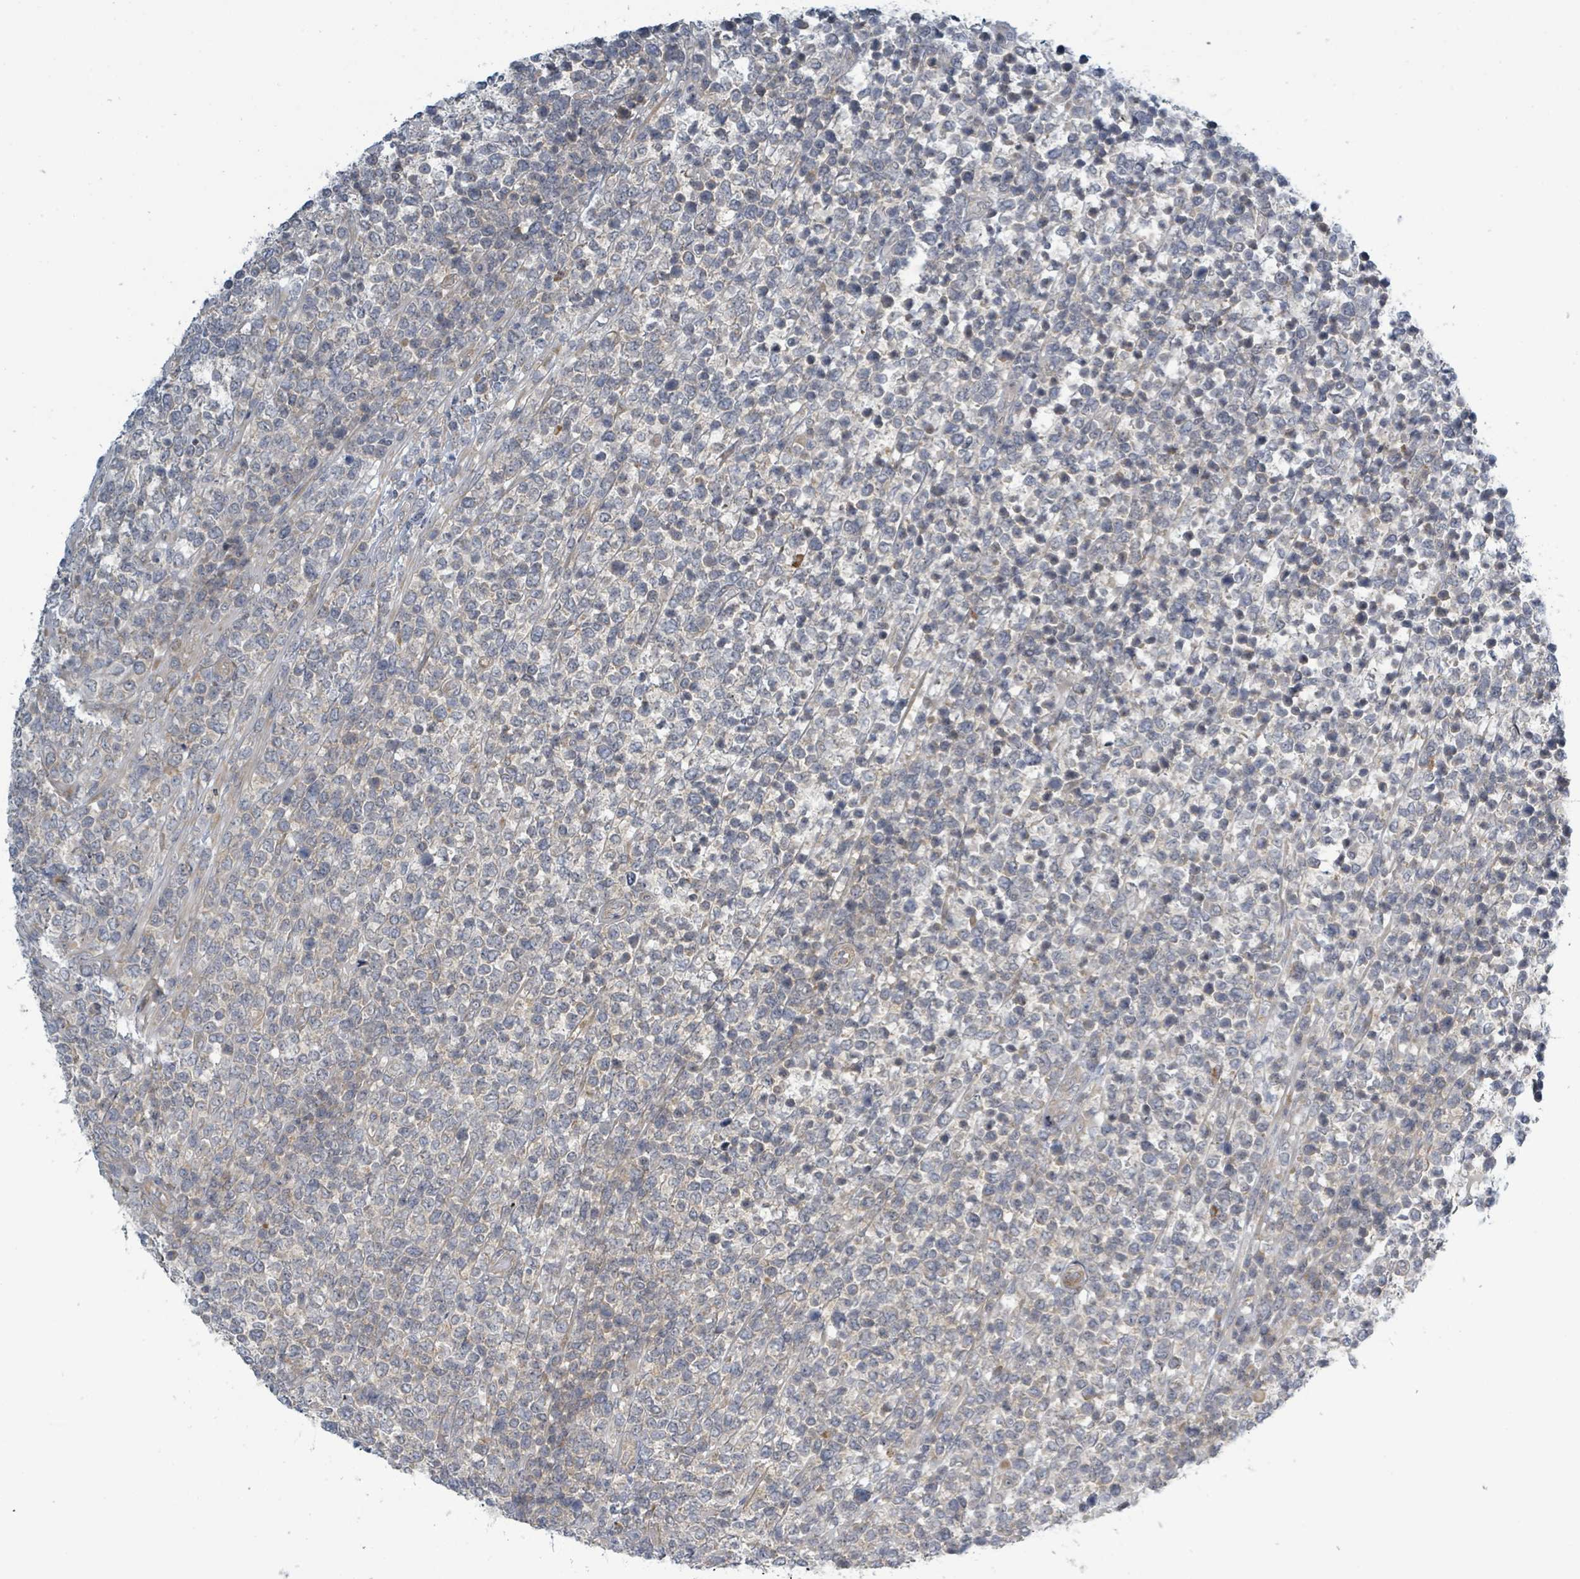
{"staining": {"intensity": "negative", "quantity": "none", "location": "none"}, "tissue": "lymphoma", "cell_type": "Tumor cells", "image_type": "cancer", "snomed": [{"axis": "morphology", "description": "Malignant lymphoma, non-Hodgkin's type, High grade"}, {"axis": "topography", "description": "Soft tissue"}], "caption": "Image shows no significant protein staining in tumor cells of lymphoma.", "gene": "RPL32", "patient": {"sex": "female", "age": 56}}